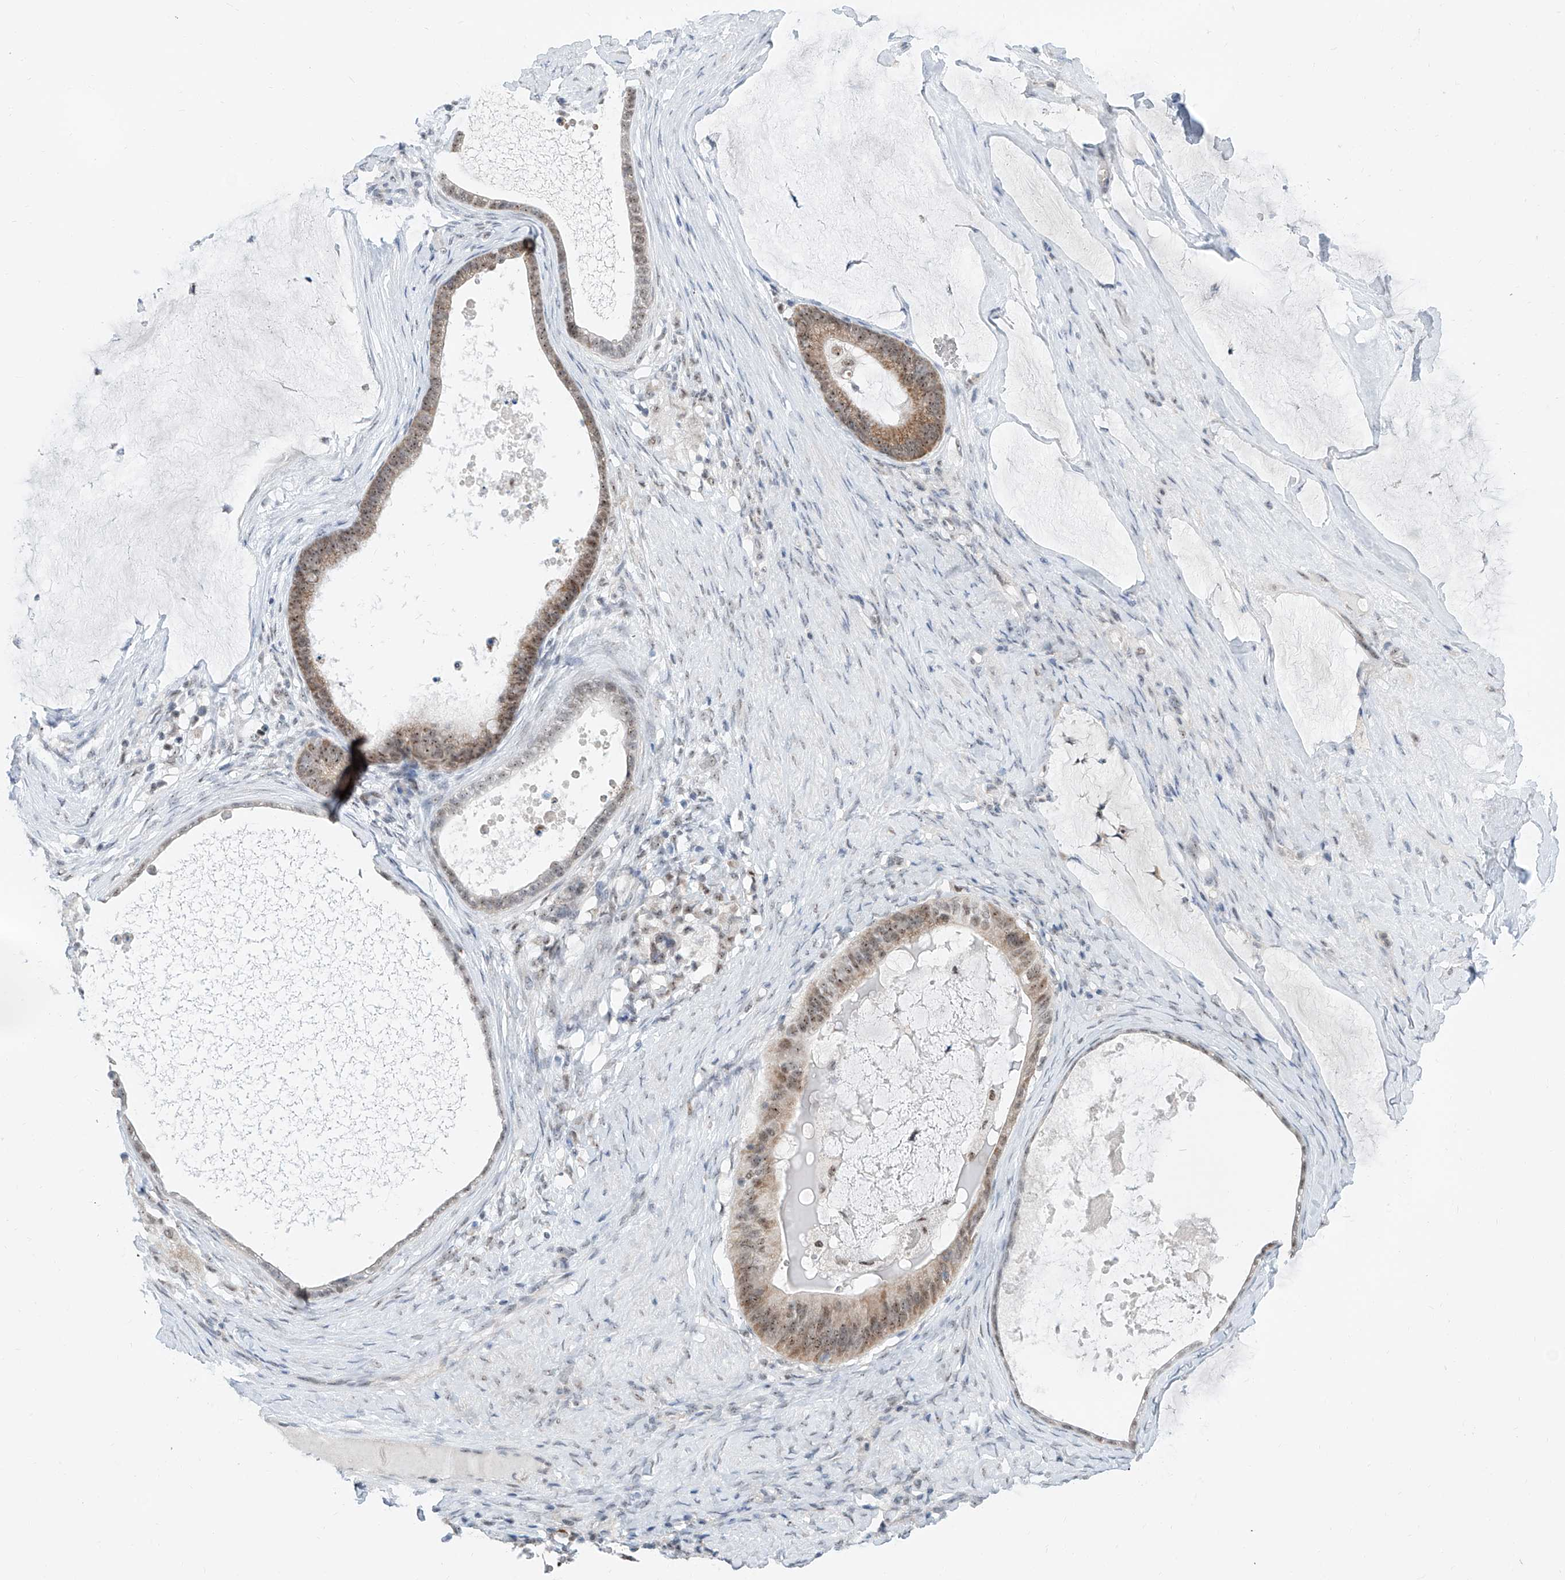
{"staining": {"intensity": "moderate", "quantity": ">75%", "location": "cytoplasmic/membranous,nuclear"}, "tissue": "ovarian cancer", "cell_type": "Tumor cells", "image_type": "cancer", "snomed": [{"axis": "morphology", "description": "Cystadenocarcinoma, mucinous, NOS"}, {"axis": "topography", "description": "Ovary"}], "caption": "Immunohistochemistry image of neoplastic tissue: human mucinous cystadenocarcinoma (ovarian) stained using immunohistochemistry (IHC) displays medium levels of moderate protein expression localized specifically in the cytoplasmic/membranous and nuclear of tumor cells, appearing as a cytoplasmic/membranous and nuclear brown color.", "gene": "SDE2", "patient": {"sex": "female", "age": 61}}